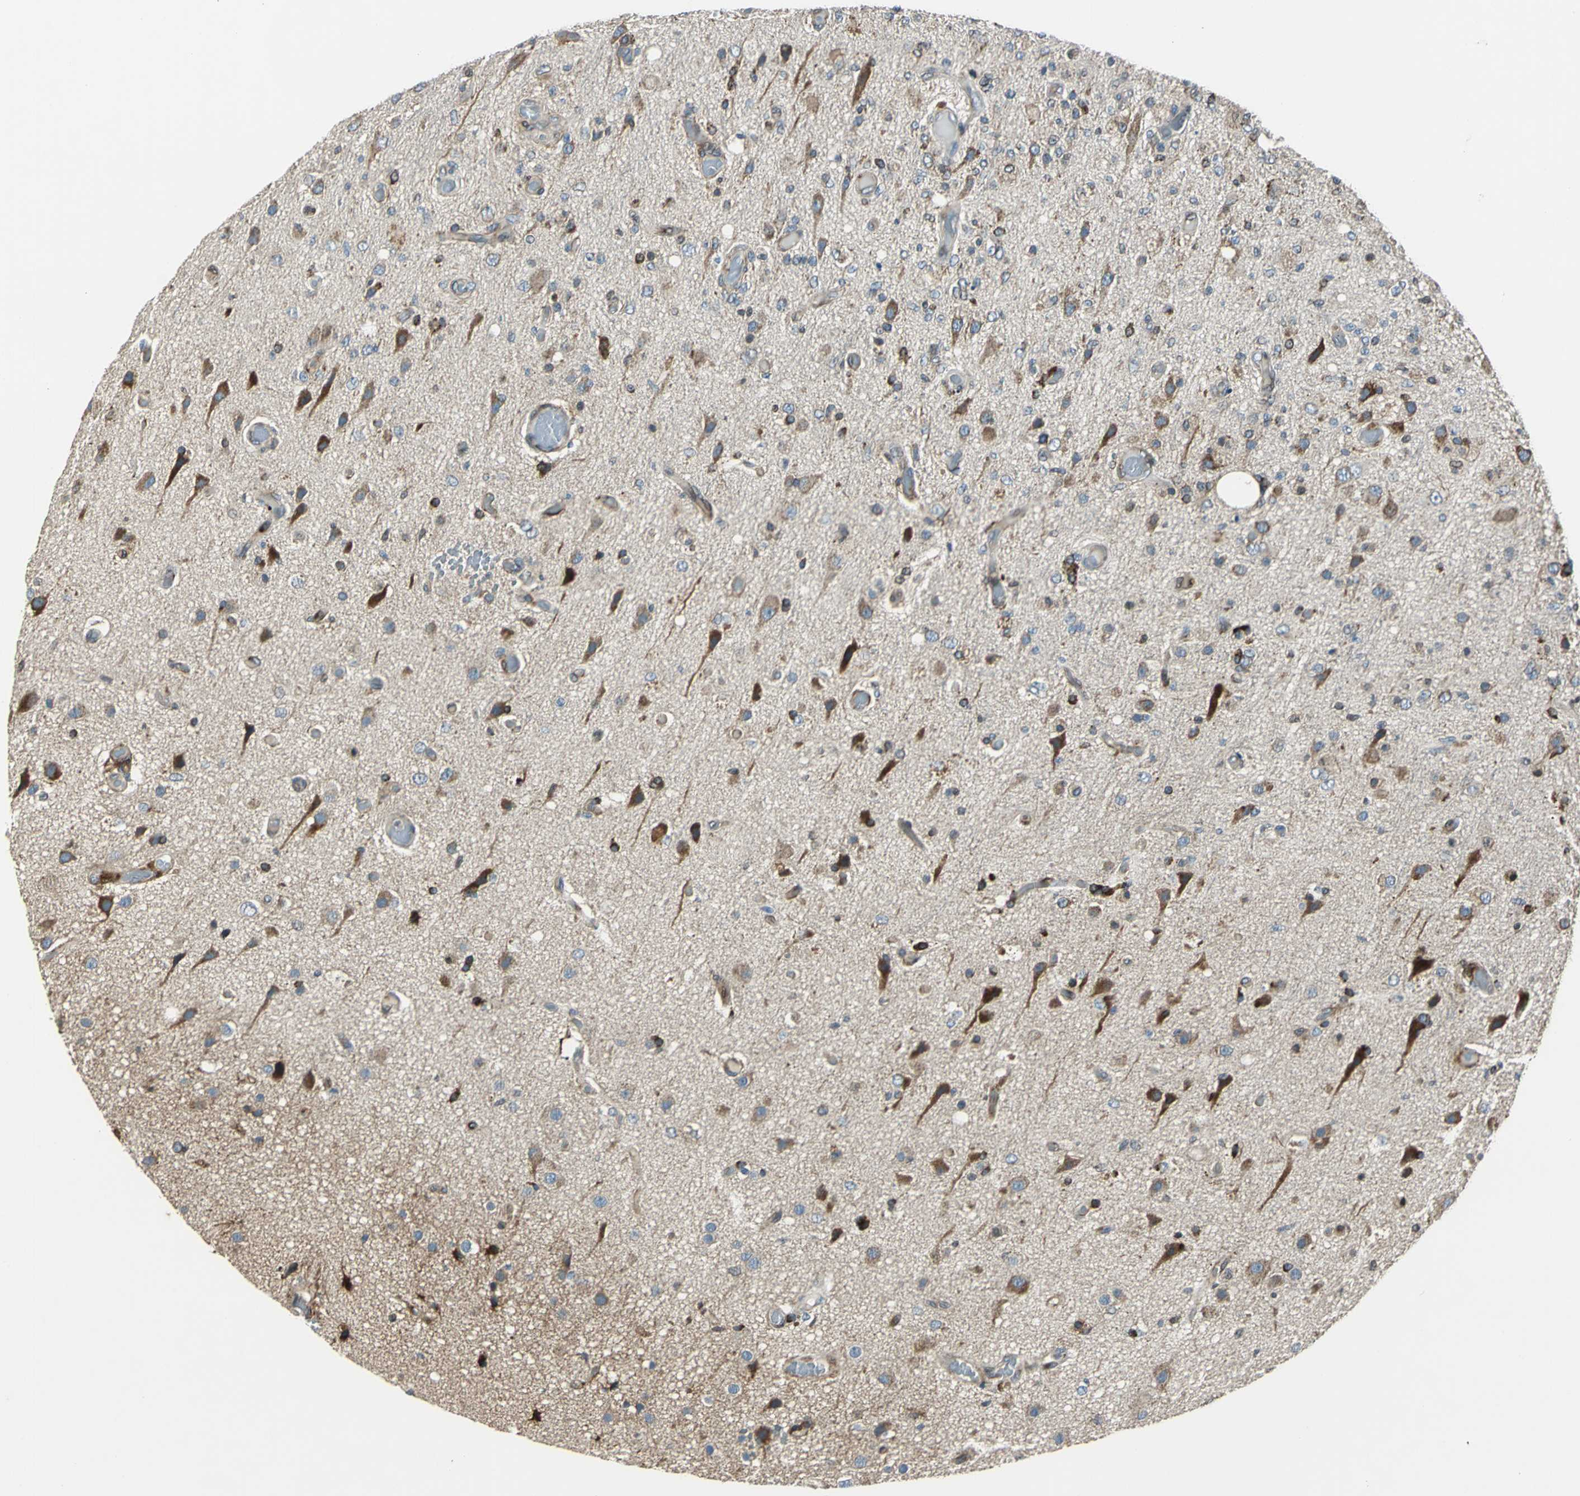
{"staining": {"intensity": "moderate", "quantity": "25%-75%", "location": "cytoplasmic/membranous"}, "tissue": "glioma", "cell_type": "Tumor cells", "image_type": "cancer", "snomed": [{"axis": "morphology", "description": "Normal tissue, NOS"}, {"axis": "morphology", "description": "Glioma, malignant, High grade"}, {"axis": "topography", "description": "Cerebral cortex"}], "caption": "A high-resolution photomicrograph shows immunohistochemistry staining of malignant glioma (high-grade), which exhibits moderate cytoplasmic/membranous positivity in about 25%-75% of tumor cells.", "gene": "HTATIP2", "patient": {"sex": "male", "age": 77}}